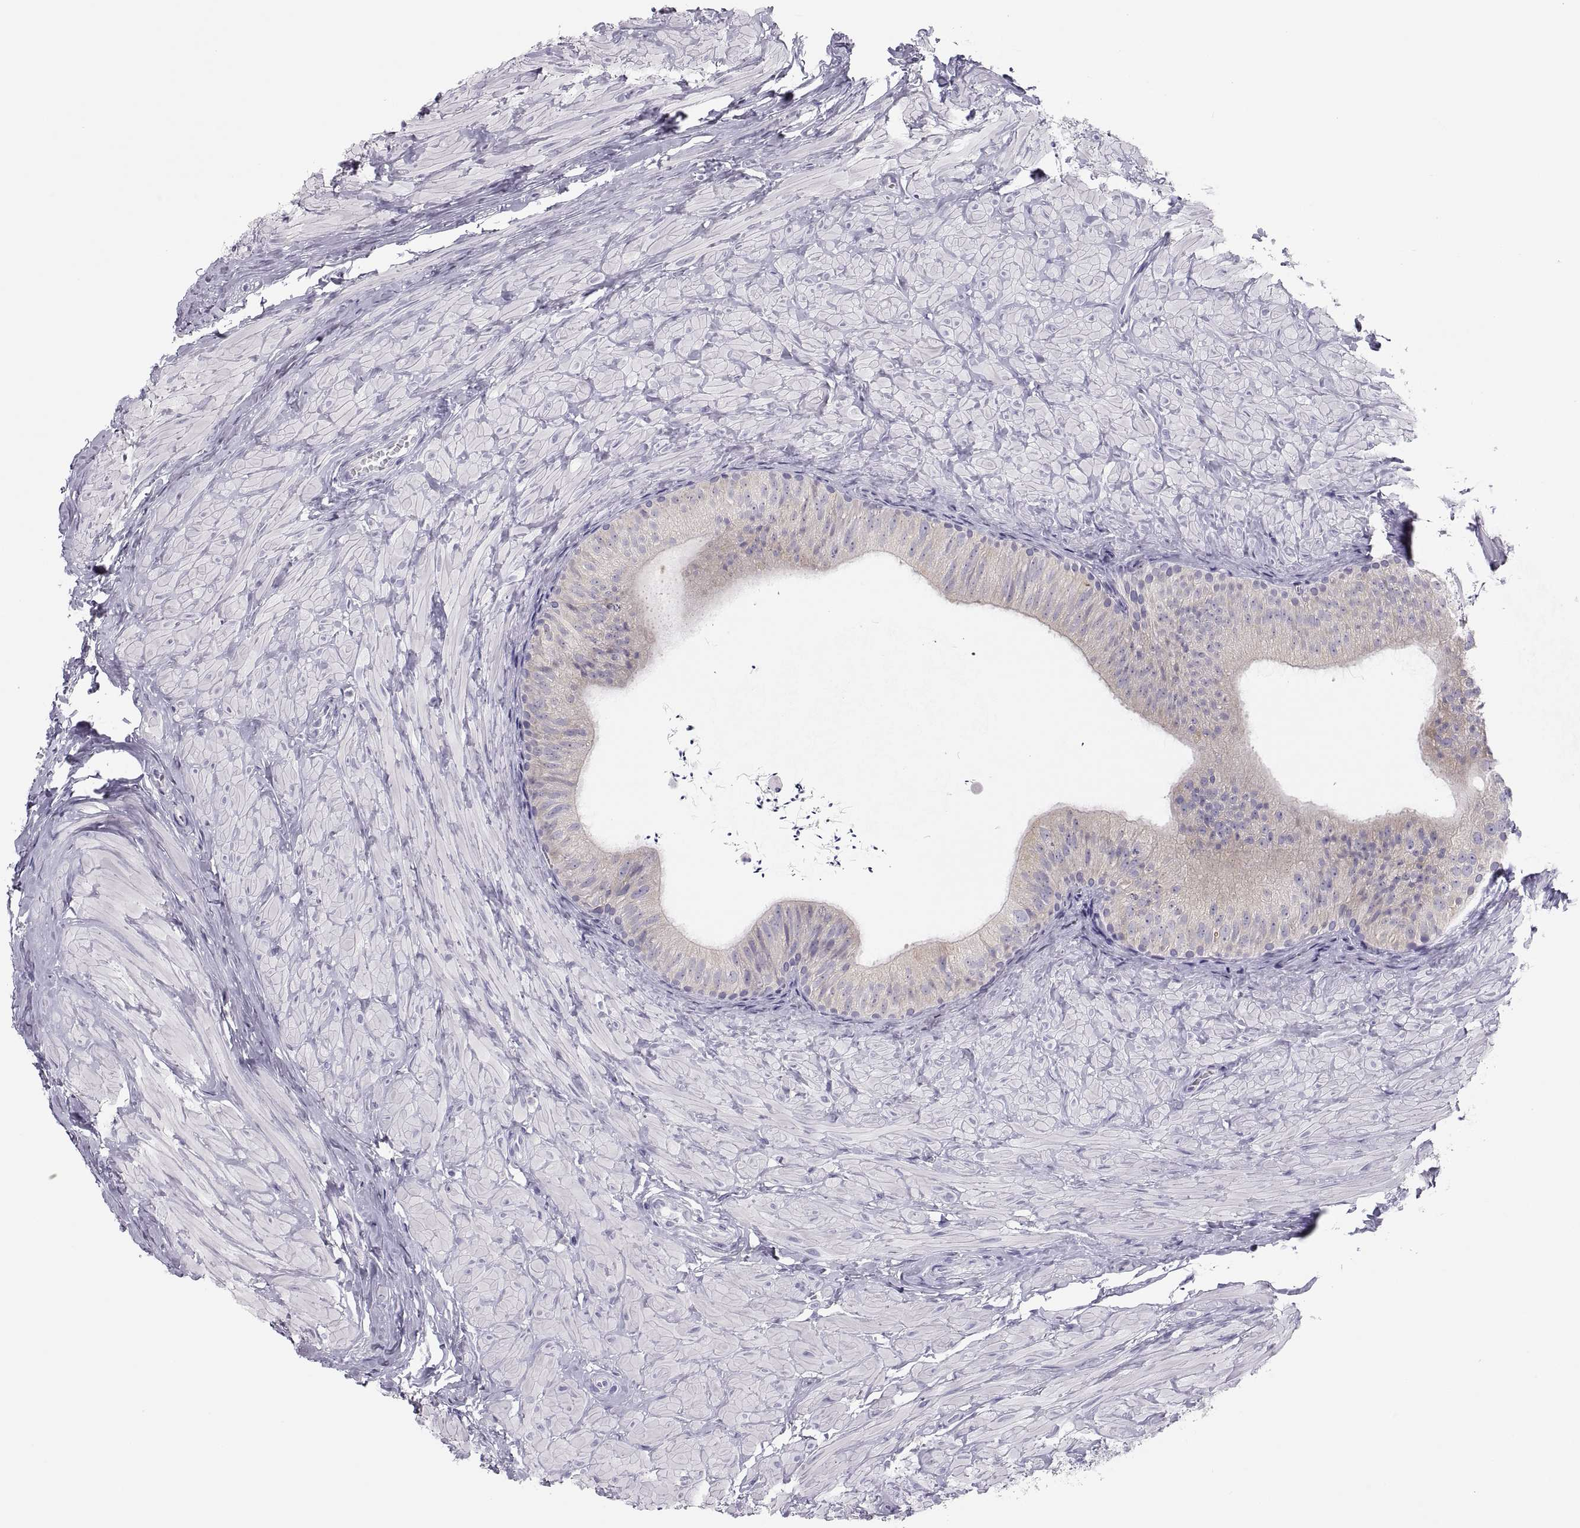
{"staining": {"intensity": "negative", "quantity": "none", "location": "none"}, "tissue": "epididymis", "cell_type": "Glandular cells", "image_type": "normal", "snomed": [{"axis": "morphology", "description": "Normal tissue, NOS"}, {"axis": "topography", "description": "Epididymis"}], "caption": "High power microscopy histopathology image of an immunohistochemistry (IHC) histopathology image of normal epididymis, revealing no significant staining in glandular cells. The staining was performed using DAB to visualize the protein expression in brown, while the nuclei were stained in blue with hematoxylin (Magnification: 20x).", "gene": "MAGEB2", "patient": {"sex": "male", "age": 32}}